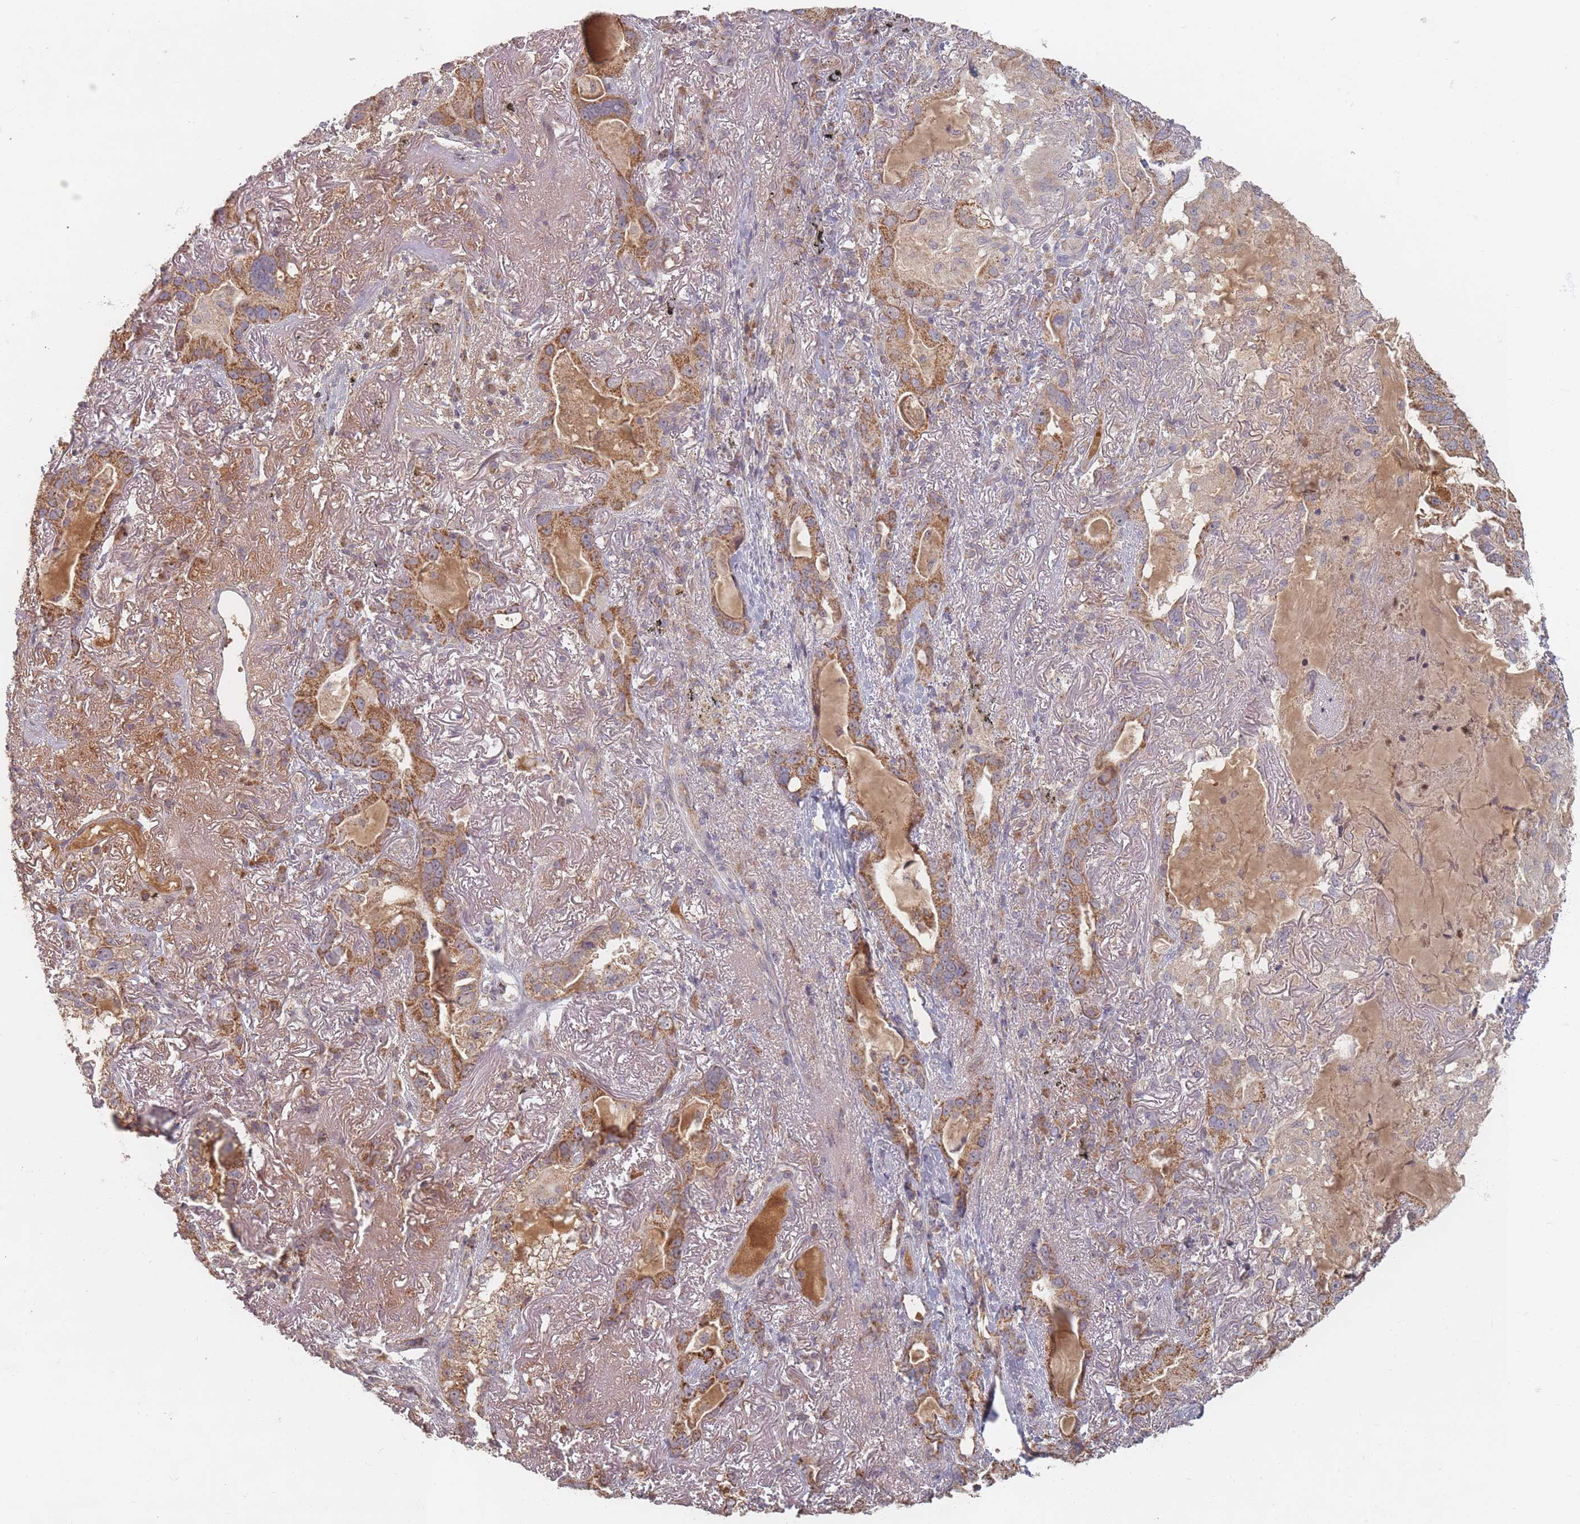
{"staining": {"intensity": "moderate", "quantity": ">75%", "location": "cytoplasmic/membranous"}, "tissue": "lung cancer", "cell_type": "Tumor cells", "image_type": "cancer", "snomed": [{"axis": "morphology", "description": "Adenocarcinoma, NOS"}, {"axis": "topography", "description": "Lung"}], "caption": "Immunohistochemistry (IHC) image of neoplastic tissue: lung adenocarcinoma stained using immunohistochemistry (IHC) exhibits medium levels of moderate protein expression localized specifically in the cytoplasmic/membranous of tumor cells, appearing as a cytoplasmic/membranous brown color.", "gene": "OR2M4", "patient": {"sex": "female", "age": 69}}